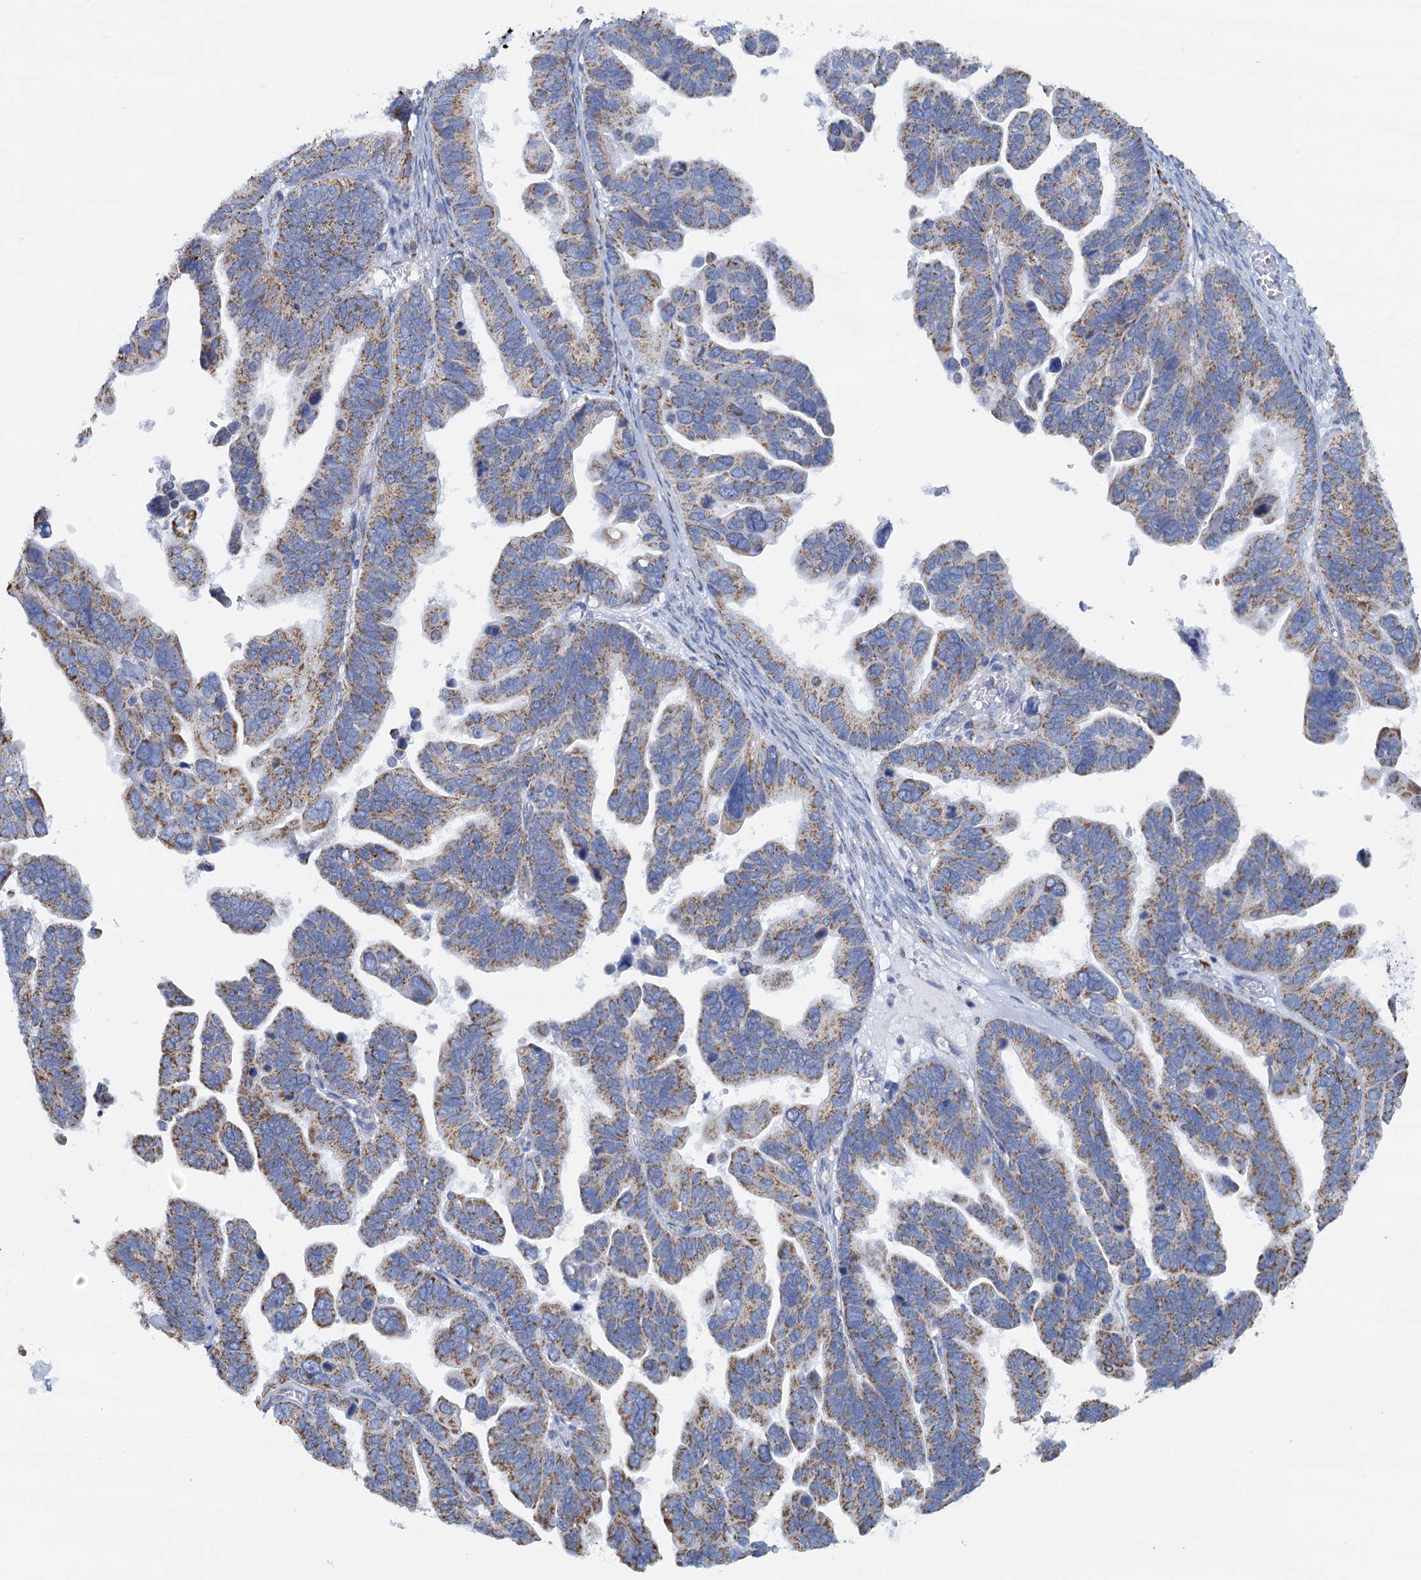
{"staining": {"intensity": "moderate", "quantity": ">75%", "location": "cytoplasmic/membranous"}, "tissue": "ovarian cancer", "cell_type": "Tumor cells", "image_type": "cancer", "snomed": [{"axis": "morphology", "description": "Cystadenocarcinoma, serous, NOS"}, {"axis": "topography", "description": "Ovary"}], "caption": "This is an image of immunohistochemistry (IHC) staining of ovarian cancer (serous cystadenocarcinoma), which shows moderate positivity in the cytoplasmic/membranous of tumor cells.", "gene": "CCP110", "patient": {"sex": "female", "age": 56}}